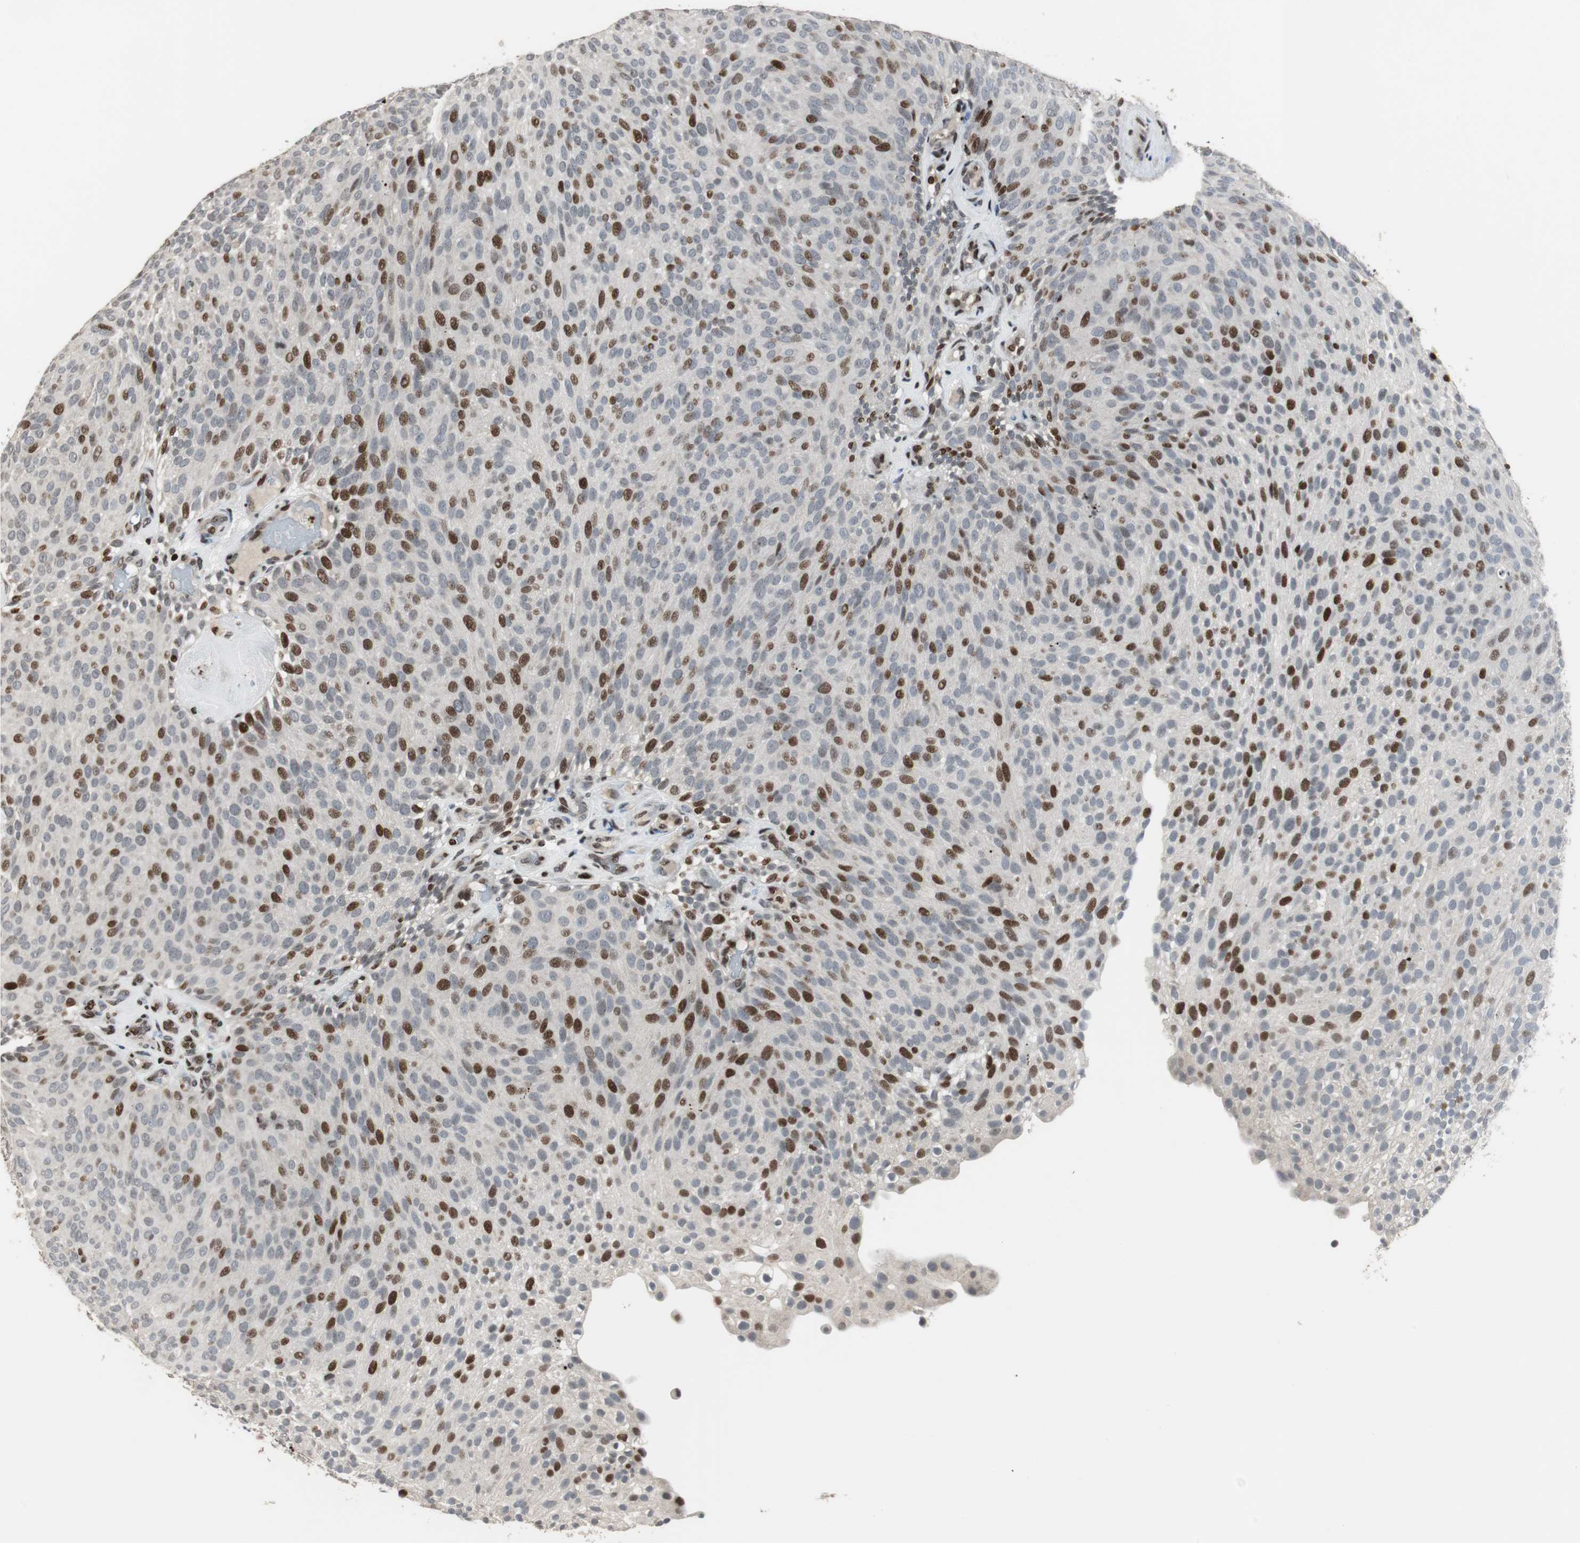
{"staining": {"intensity": "strong", "quantity": "25%-75%", "location": "nuclear"}, "tissue": "urothelial cancer", "cell_type": "Tumor cells", "image_type": "cancer", "snomed": [{"axis": "morphology", "description": "Urothelial carcinoma, Low grade"}, {"axis": "topography", "description": "Urinary bladder"}], "caption": "Tumor cells exhibit high levels of strong nuclear positivity in about 25%-75% of cells in low-grade urothelial carcinoma.", "gene": "PAXIP1", "patient": {"sex": "male", "age": 78}}